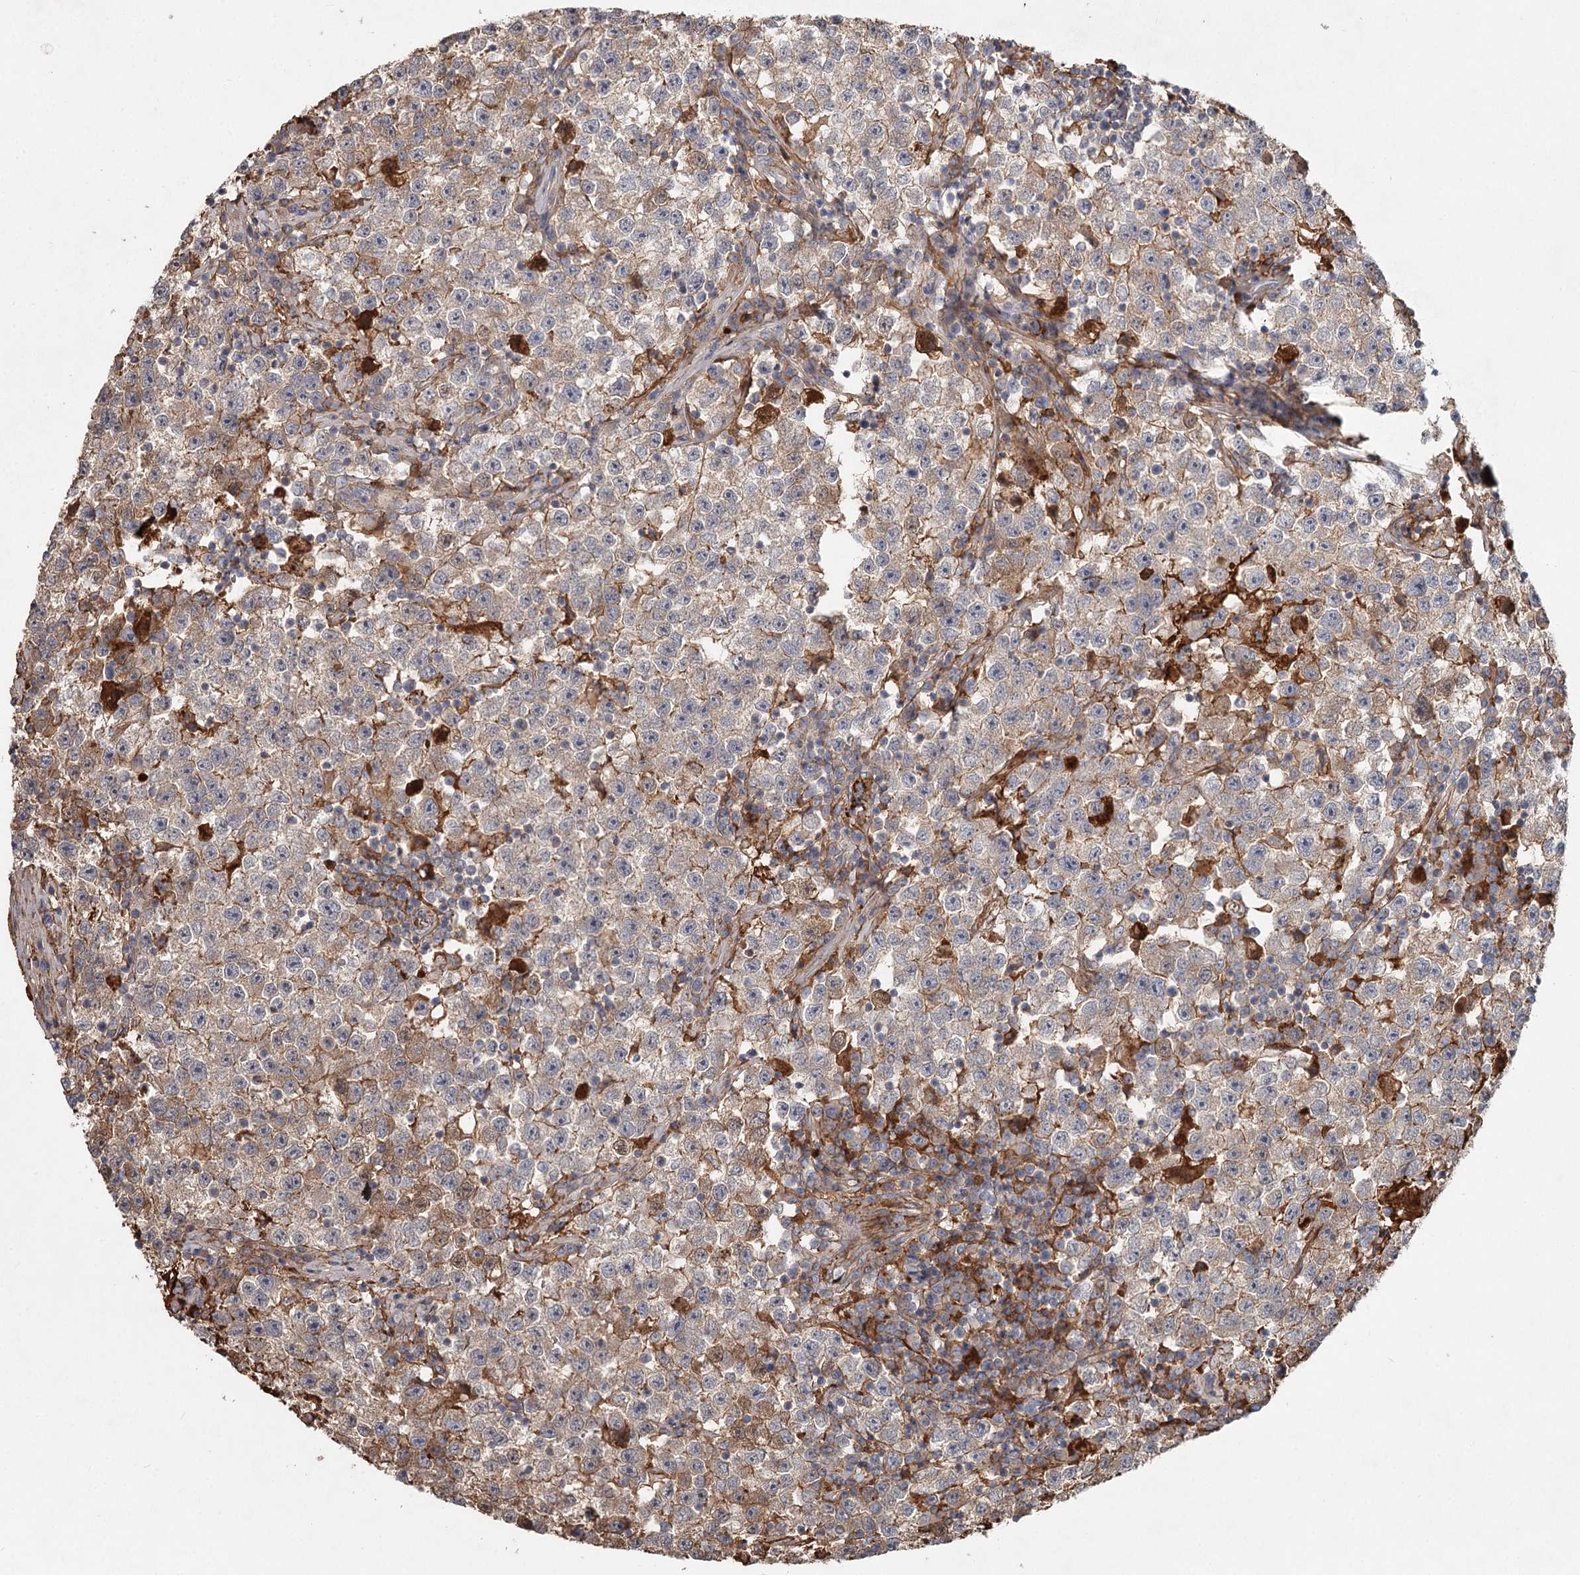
{"staining": {"intensity": "moderate", "quantity": "25%-75%", "location": "cytoplasmic/membranous"}, "tissue": "testis cancer", "cell_type": "Tumor cells", "image_type": "cancer", "snomed": [{"axis": "morphology", "description": "Seminoma, NOS"}, {"axis": "topography", "description": "Testis"}], "caption": "IHC histopathology image of neoplastic tissue: human testis seminoma stained using immunohistochemistry demonstrates medium levels of moderate protein expression localized specifically in the cytoplasmic/membranous of tumor cells, appearing as a cytoplasmic/membranous brown color.", "gene": "DHRS9", "patient": {"sex": "male", "age": 22}}